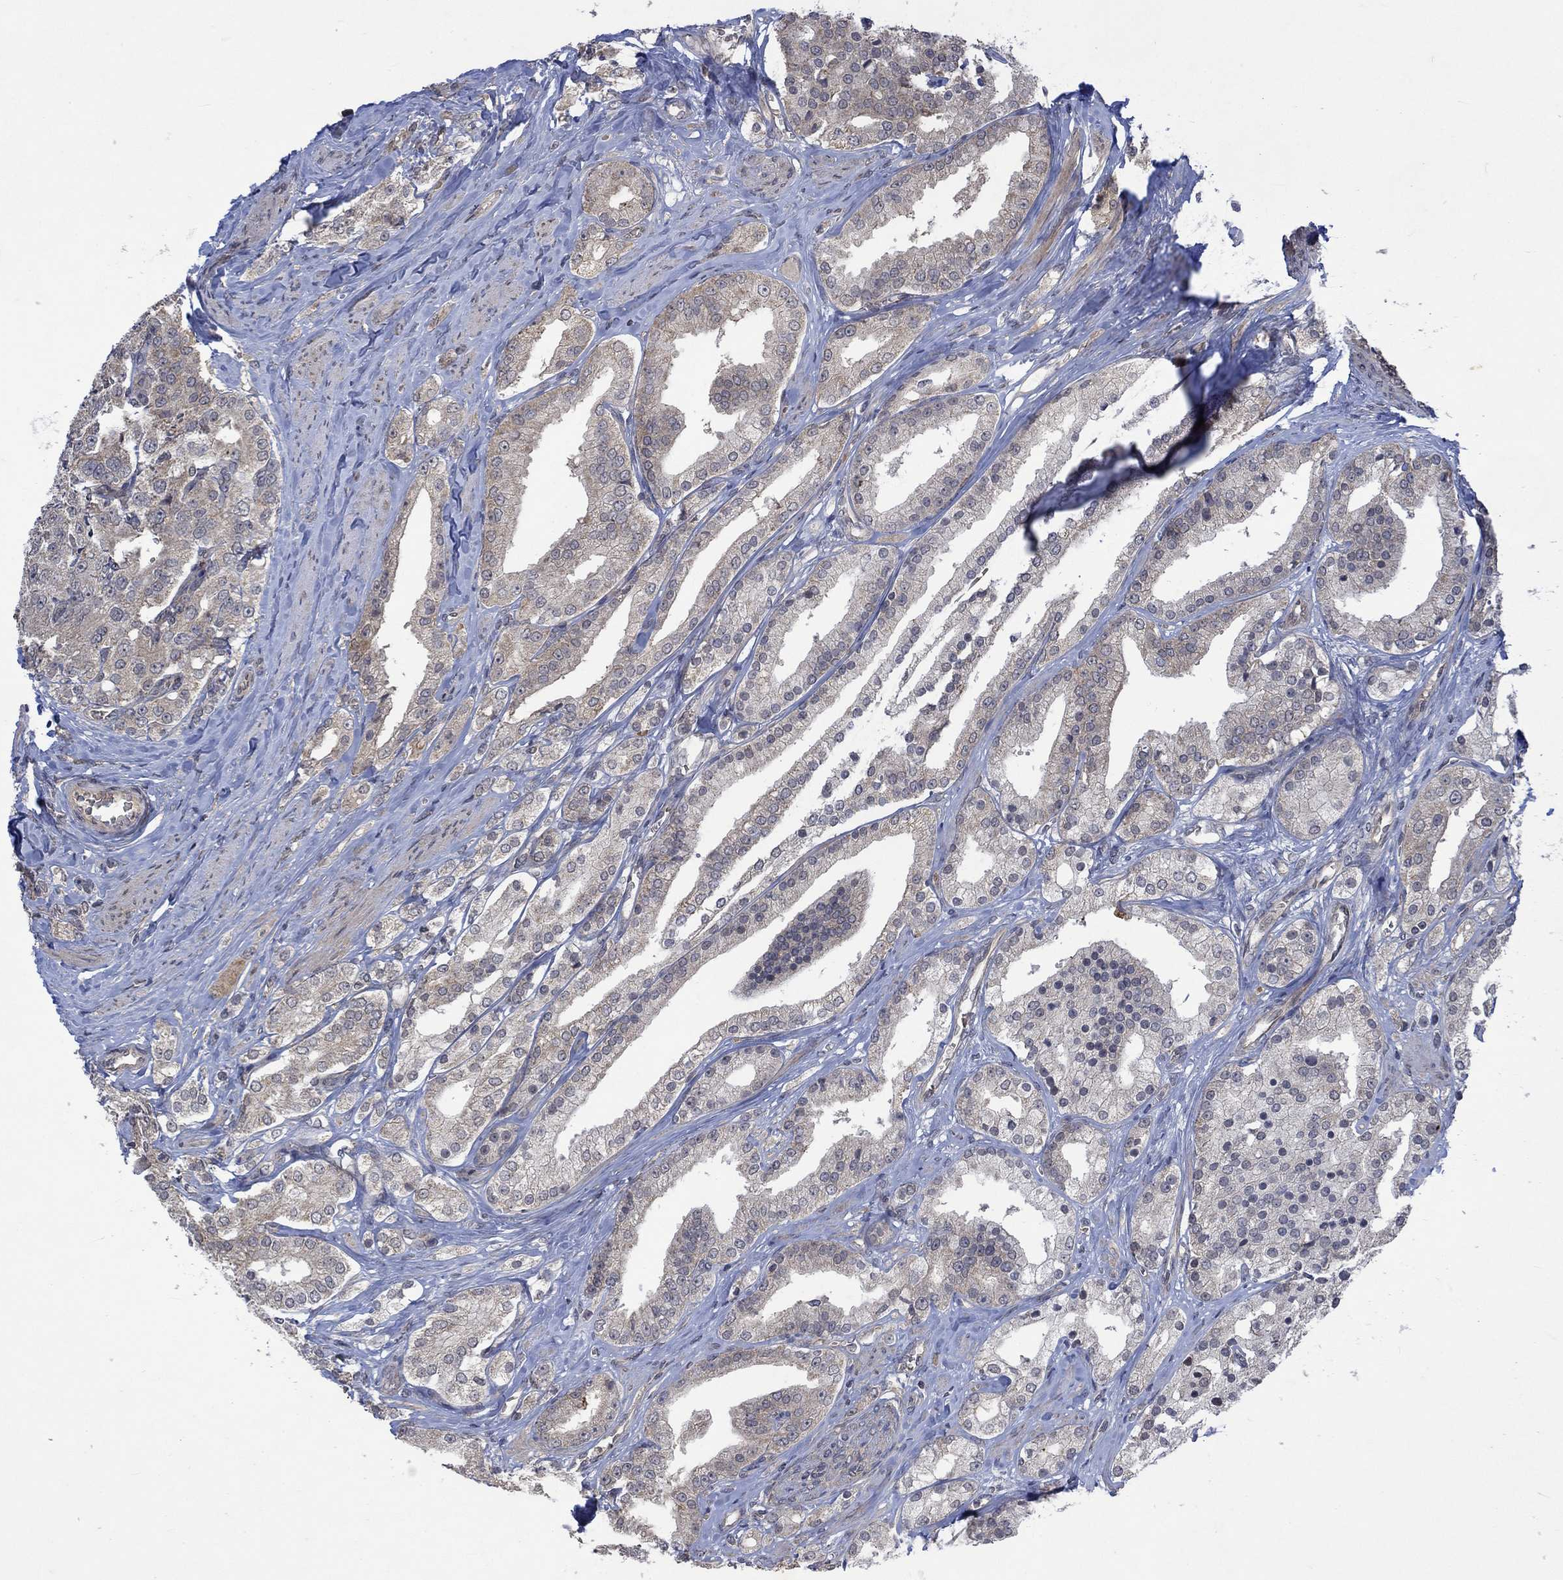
{"staining": {"intensity": "weak", "quantity": "<25%", "location": "cytoplasmic/membranous"}, "tissue": "prostate cancer", "cell_type": "Tumor cells", "image_type": "cancer", "snomed": [{"axis": "morphology", "description": "Adenocarcinoma, NOS"}, {"axis": "topography", "description": "Prostate and seminal vesicle, NOS"}, {"axis": "topography", "description": "Prostate"}], "caption": "A photomicrograph of prostate adenocarcinoma stained for a protein reveals no brown staining in tumor cells.", "gene": "GRIN2D", "patient": {"sex": "male", "age": 67}}